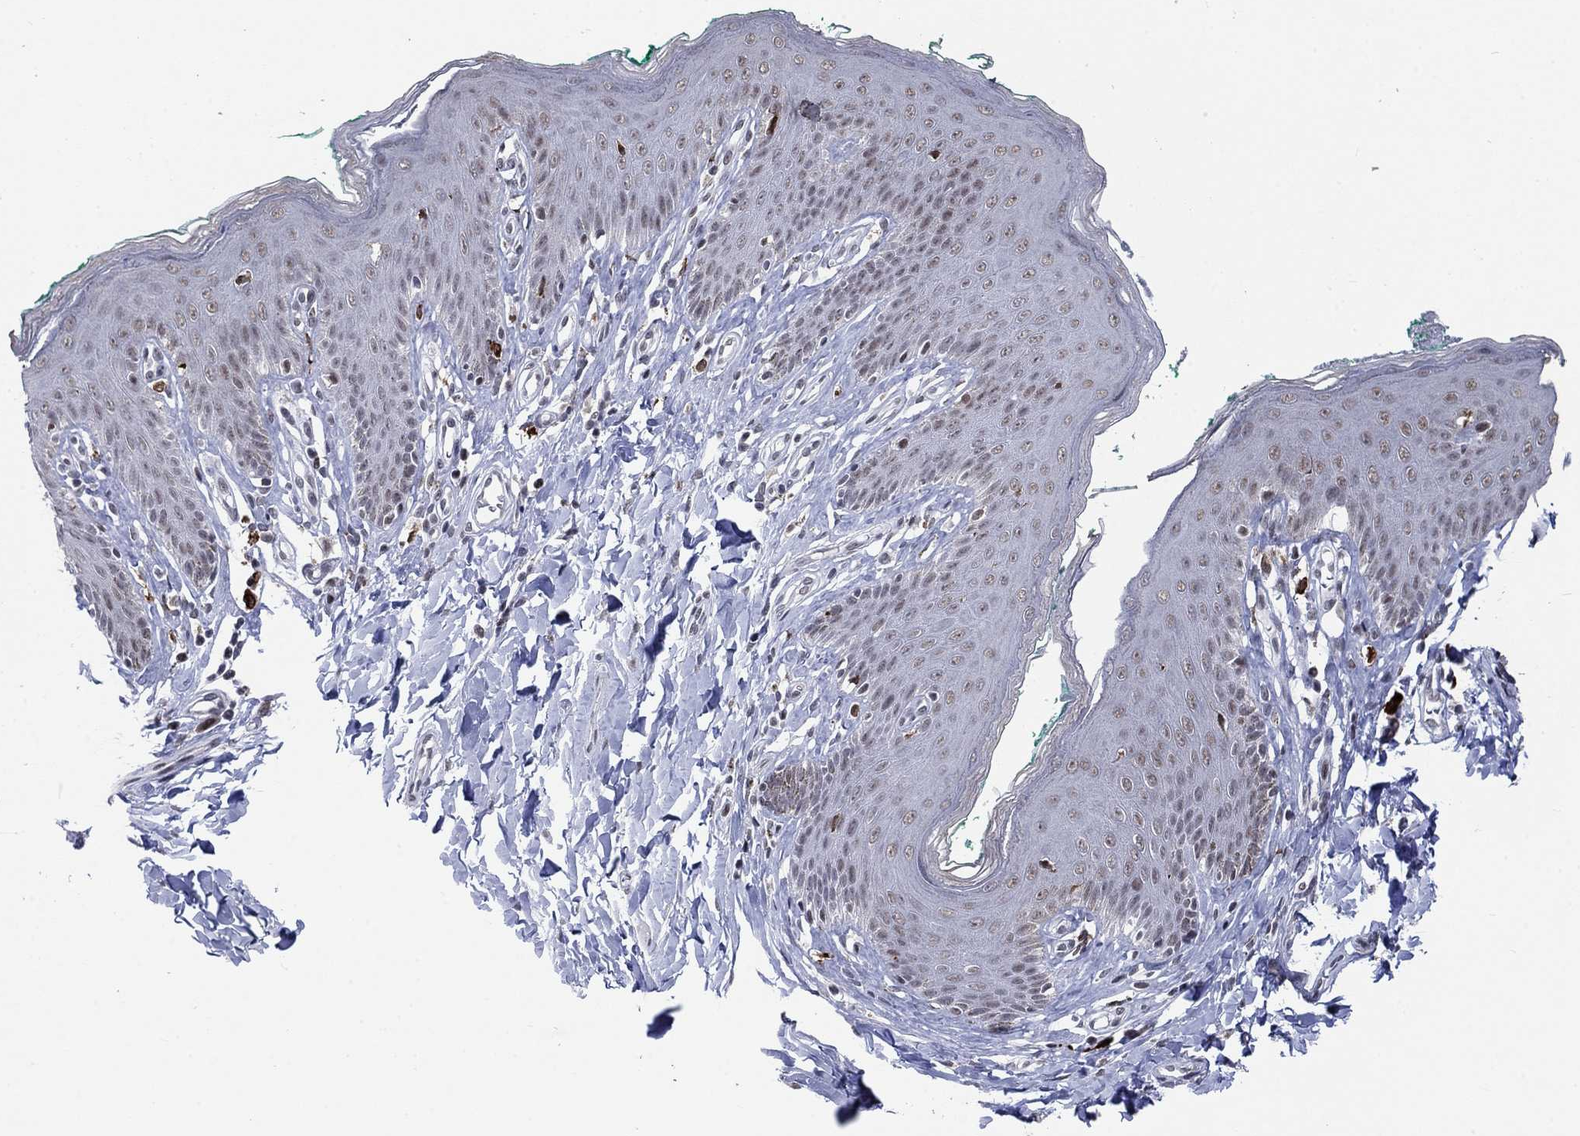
{"staining": {"intensity": "negative", "quantity": "none", "location": "none"}, "tissue": "skin", "cell_type": "Epidermal cells", "image_type": "normal", "snomed": [{"axis": "morphology", "description": "Normal tissue, NOS"}, {"axis": "topography", "description": "Vulva"}], "caption": "This is an immunohistochemistry photomicrograph of normal human skin. There is no expression in epidermal cells.", "gene": "HCFC1", "patient": {"sex": "female", "age": 66}}